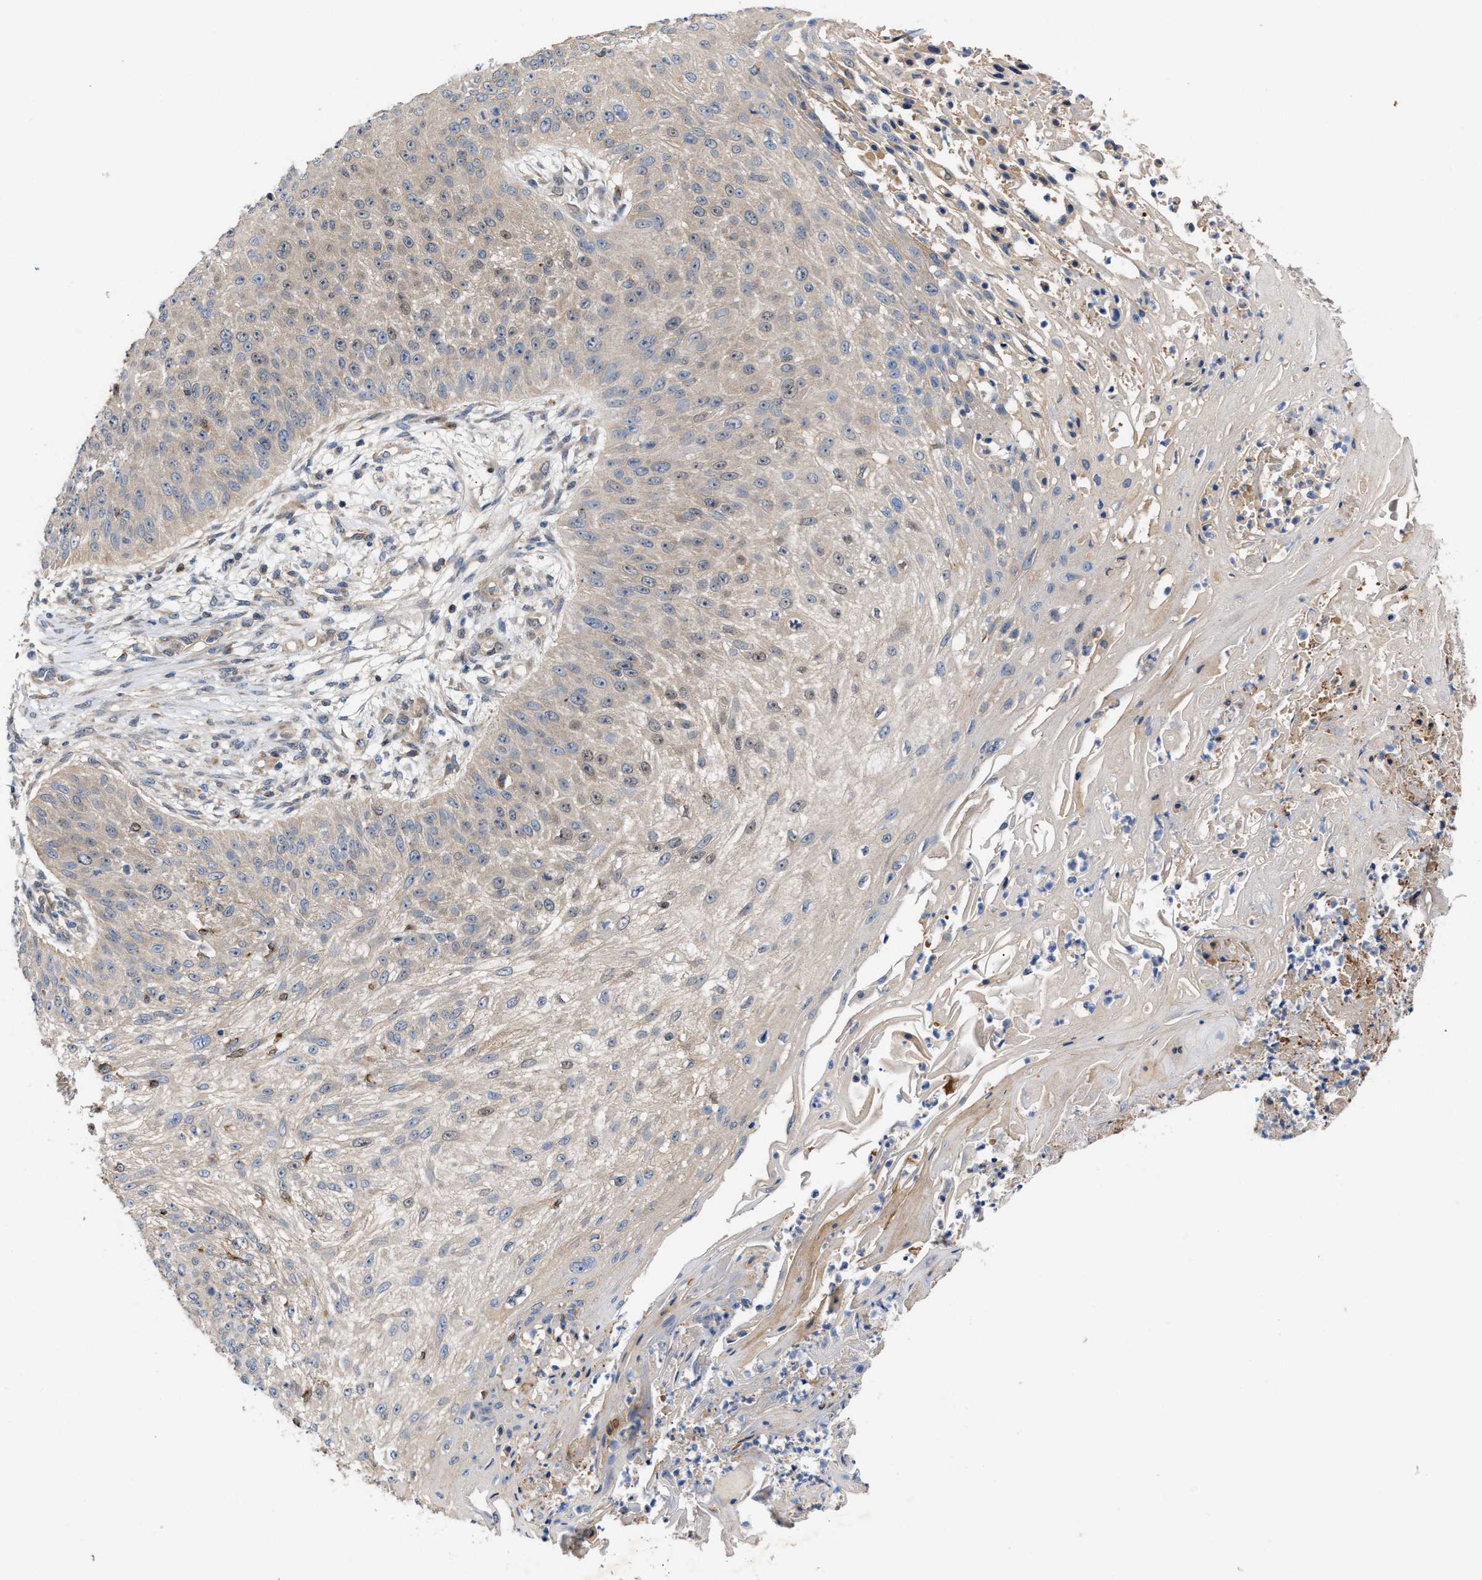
{"staining": {"intensity": "weak", "quantity": "<25%", "location": "cytoplasmic/membranous,nuclear"}, "tissue": "skin cancer", "cell_type": "Tumor cells", "image_type": "cancer", "snomed": [{"axis": "morphology", "description": "Squamous cell carcinoma, NOS"}, {"axis": "topography", "description": "Skin"}], "caption": "This photomicrograph is of skin cancer stained with IHC to label a protein in brown with the nuclei are counter-stained blue. There is no positivity in tumor cells.", "gene": "BBLN", "patient": {"sex": "female", "age": 80}}